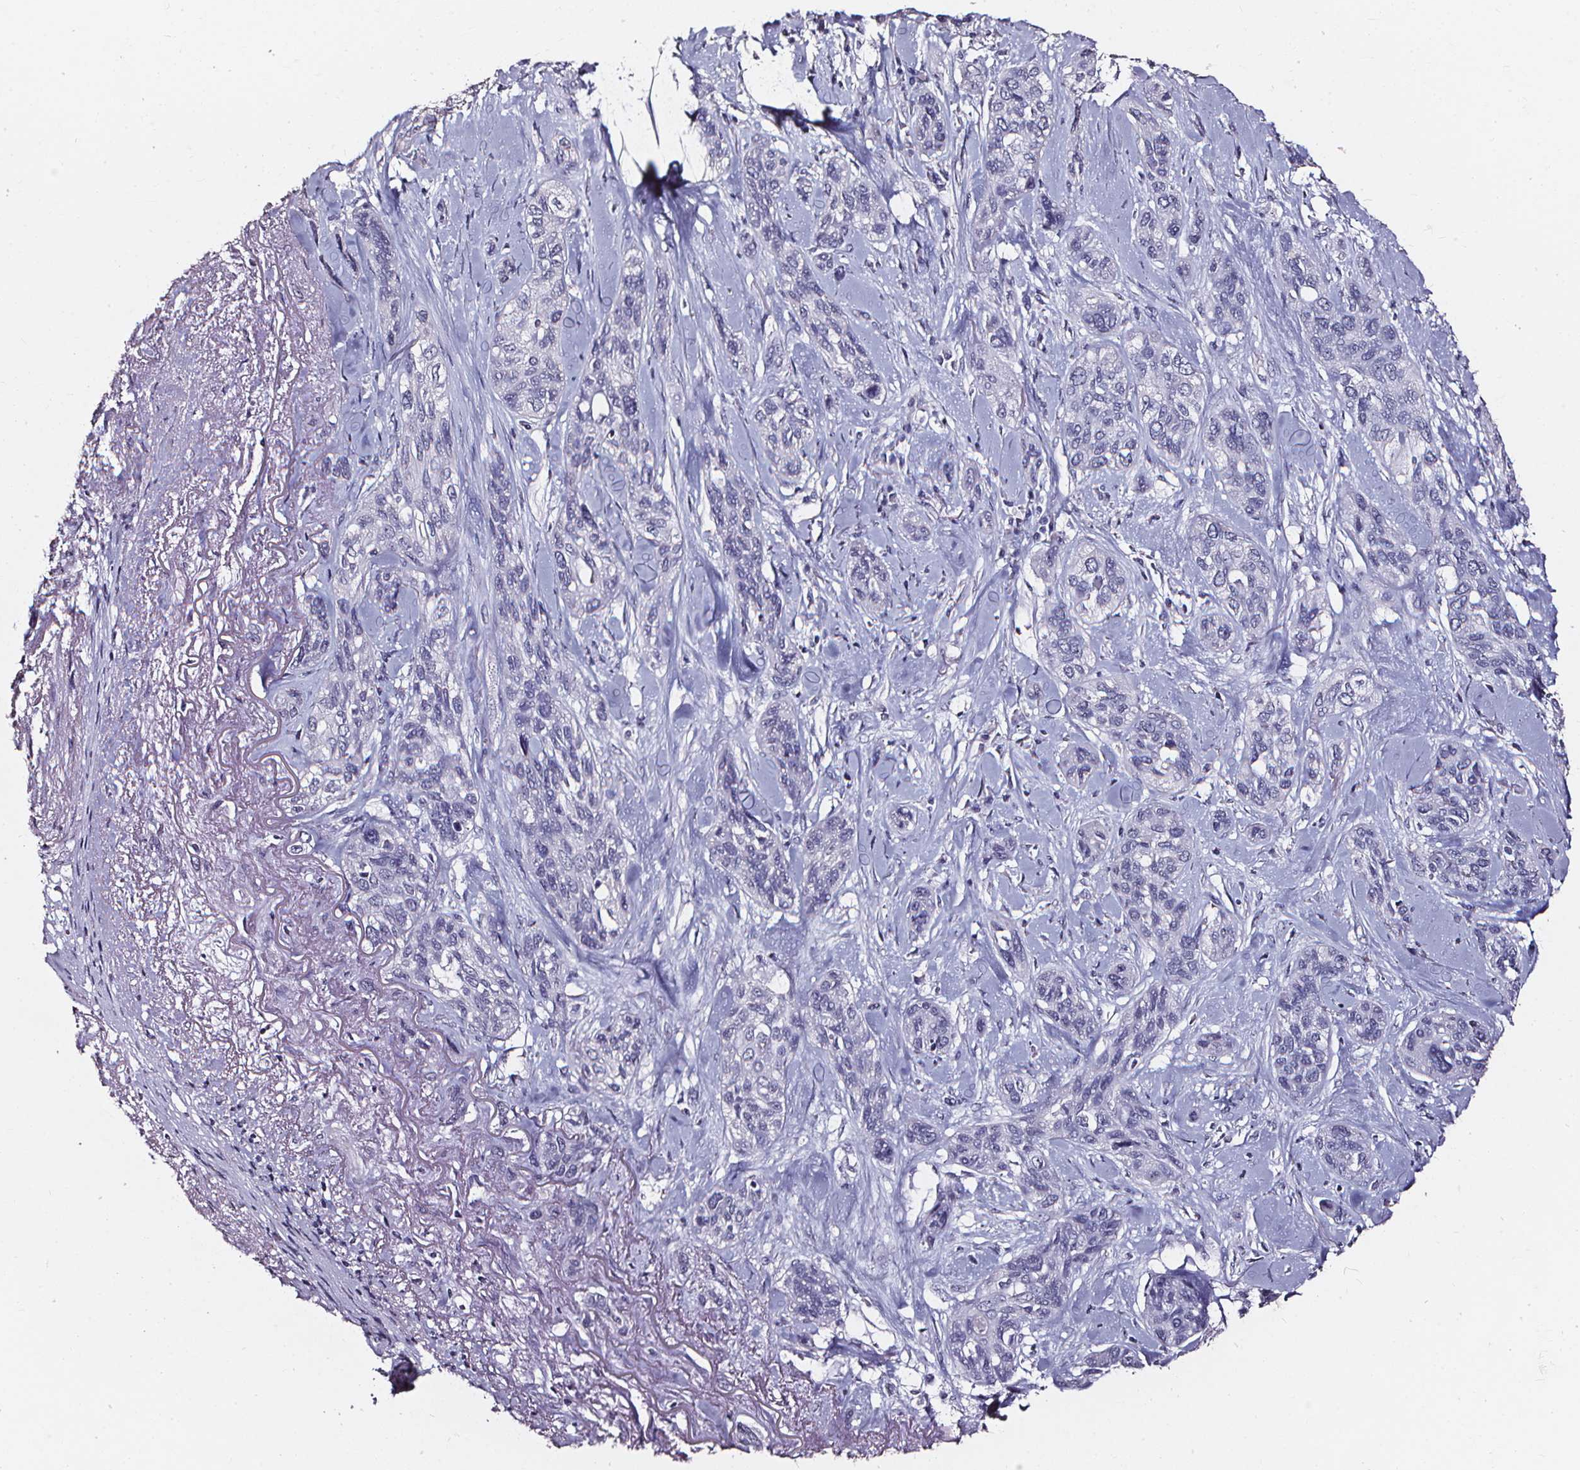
{"staining": {"intensity": "negative", "quantity": "none", "location": "none"}, "tissue": "lung cancer", "cell_type": "Tumor cells", "image_type": "cancer", "snomed": [{"axis": "morphology", "description": "Squamous cell carcinoma, NOS"}, {"axis": "topography", "description": "Lung"}], "caption": "Immunohistochemical staining of human lung cancer exhibits no significant expression in tumor cells.", "gene": "DEFA5", "patient": {"sex": "female", "age": 70}}